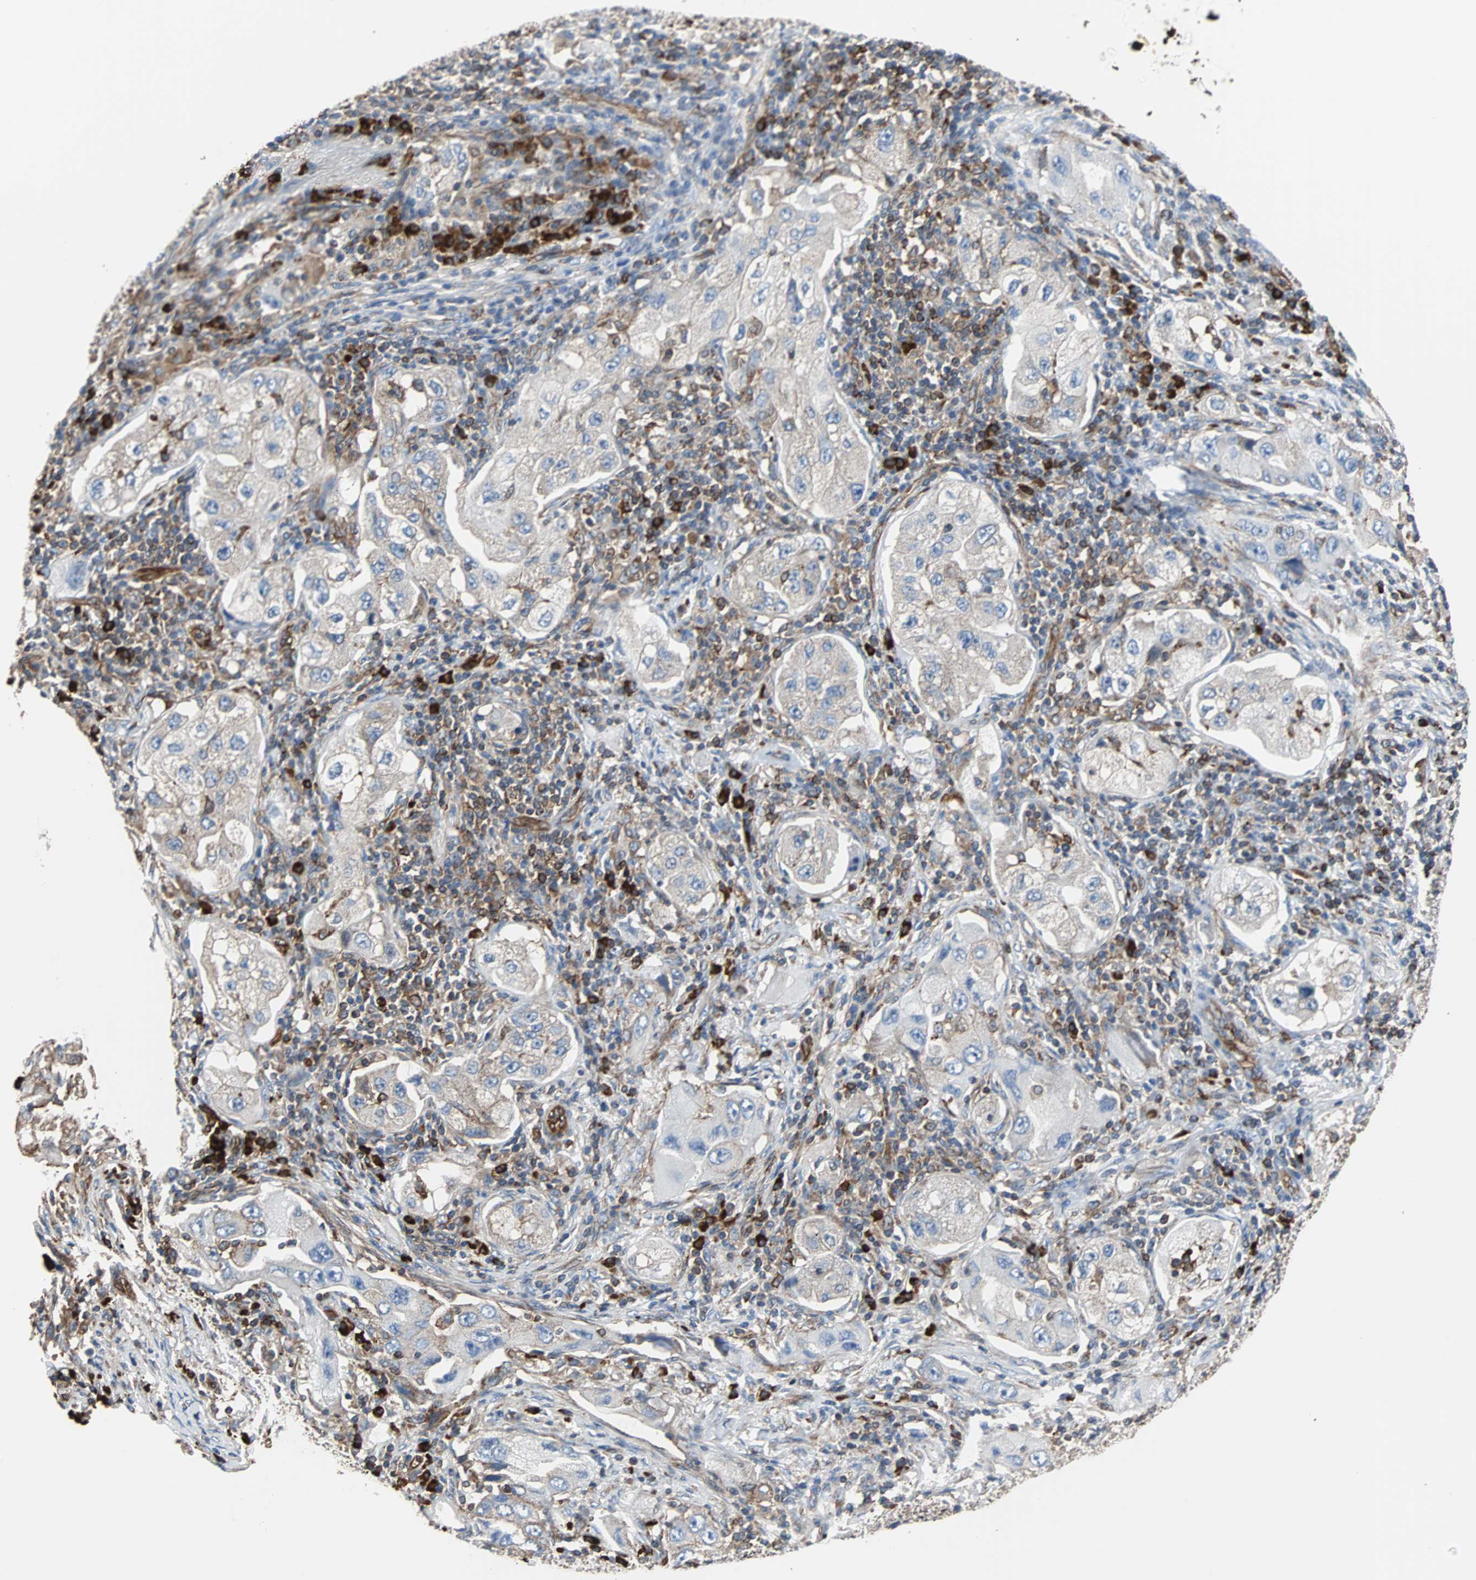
{"staining": {"intensity": "weak", "quantity": ">75%", "location": "cytoplasmic/membranous"}, "tissue": "lung cancer", "cell_type": "Tumor cells", "image_type": "cancer", "snomed": [{"axis": "morphology", "description": "Adenocarcinoma, NOS"}, {"axis": "topography", "description": "Lung"}], "caption": "This image reveals immunohistochemistry staining of lung cancer (adenocarcinoma), with low weak cytoplasmic/membranous expression in approximately >75% of tumor cells.", "gene": "PLCG2", "patient": {"sex": "female", "age": 65}}